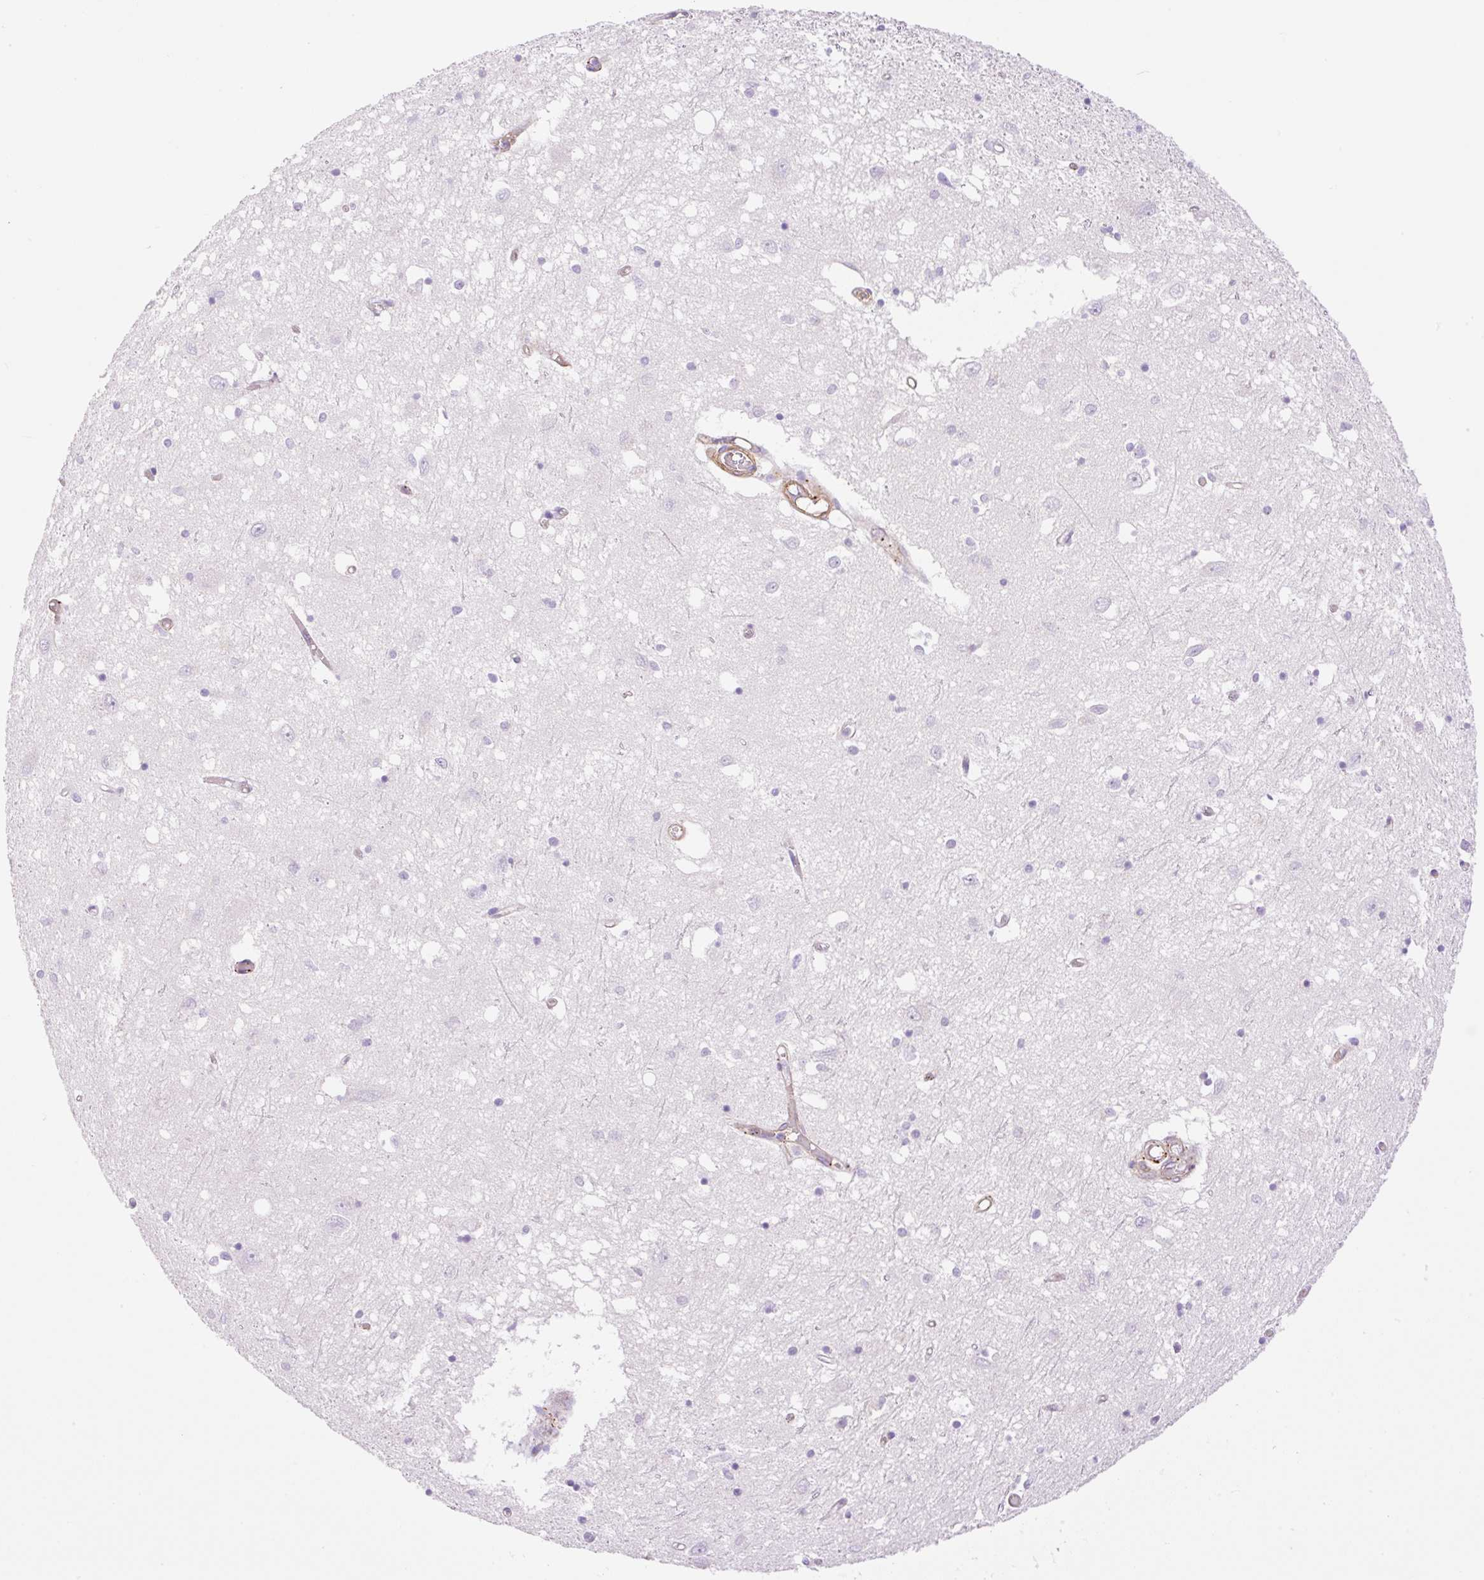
{"staining": {"intensity": "negative", "quantity": "none", "location": "none"}, "tissue": "caudate", "cell_type": "Glial cells", "image_type": "normal", "snomed": [{"axis": "morphology", "description": "Normal tissue, NOS"}, {"axis": "topography", "description": "Lateral ventricle wall"}], "caption": "Immunohistochemistry (IHC) of benign caudate demonstrates no positivity in glial cells.", "gene": "EHD1", "patient": {"sex": "male", "age": 70}}